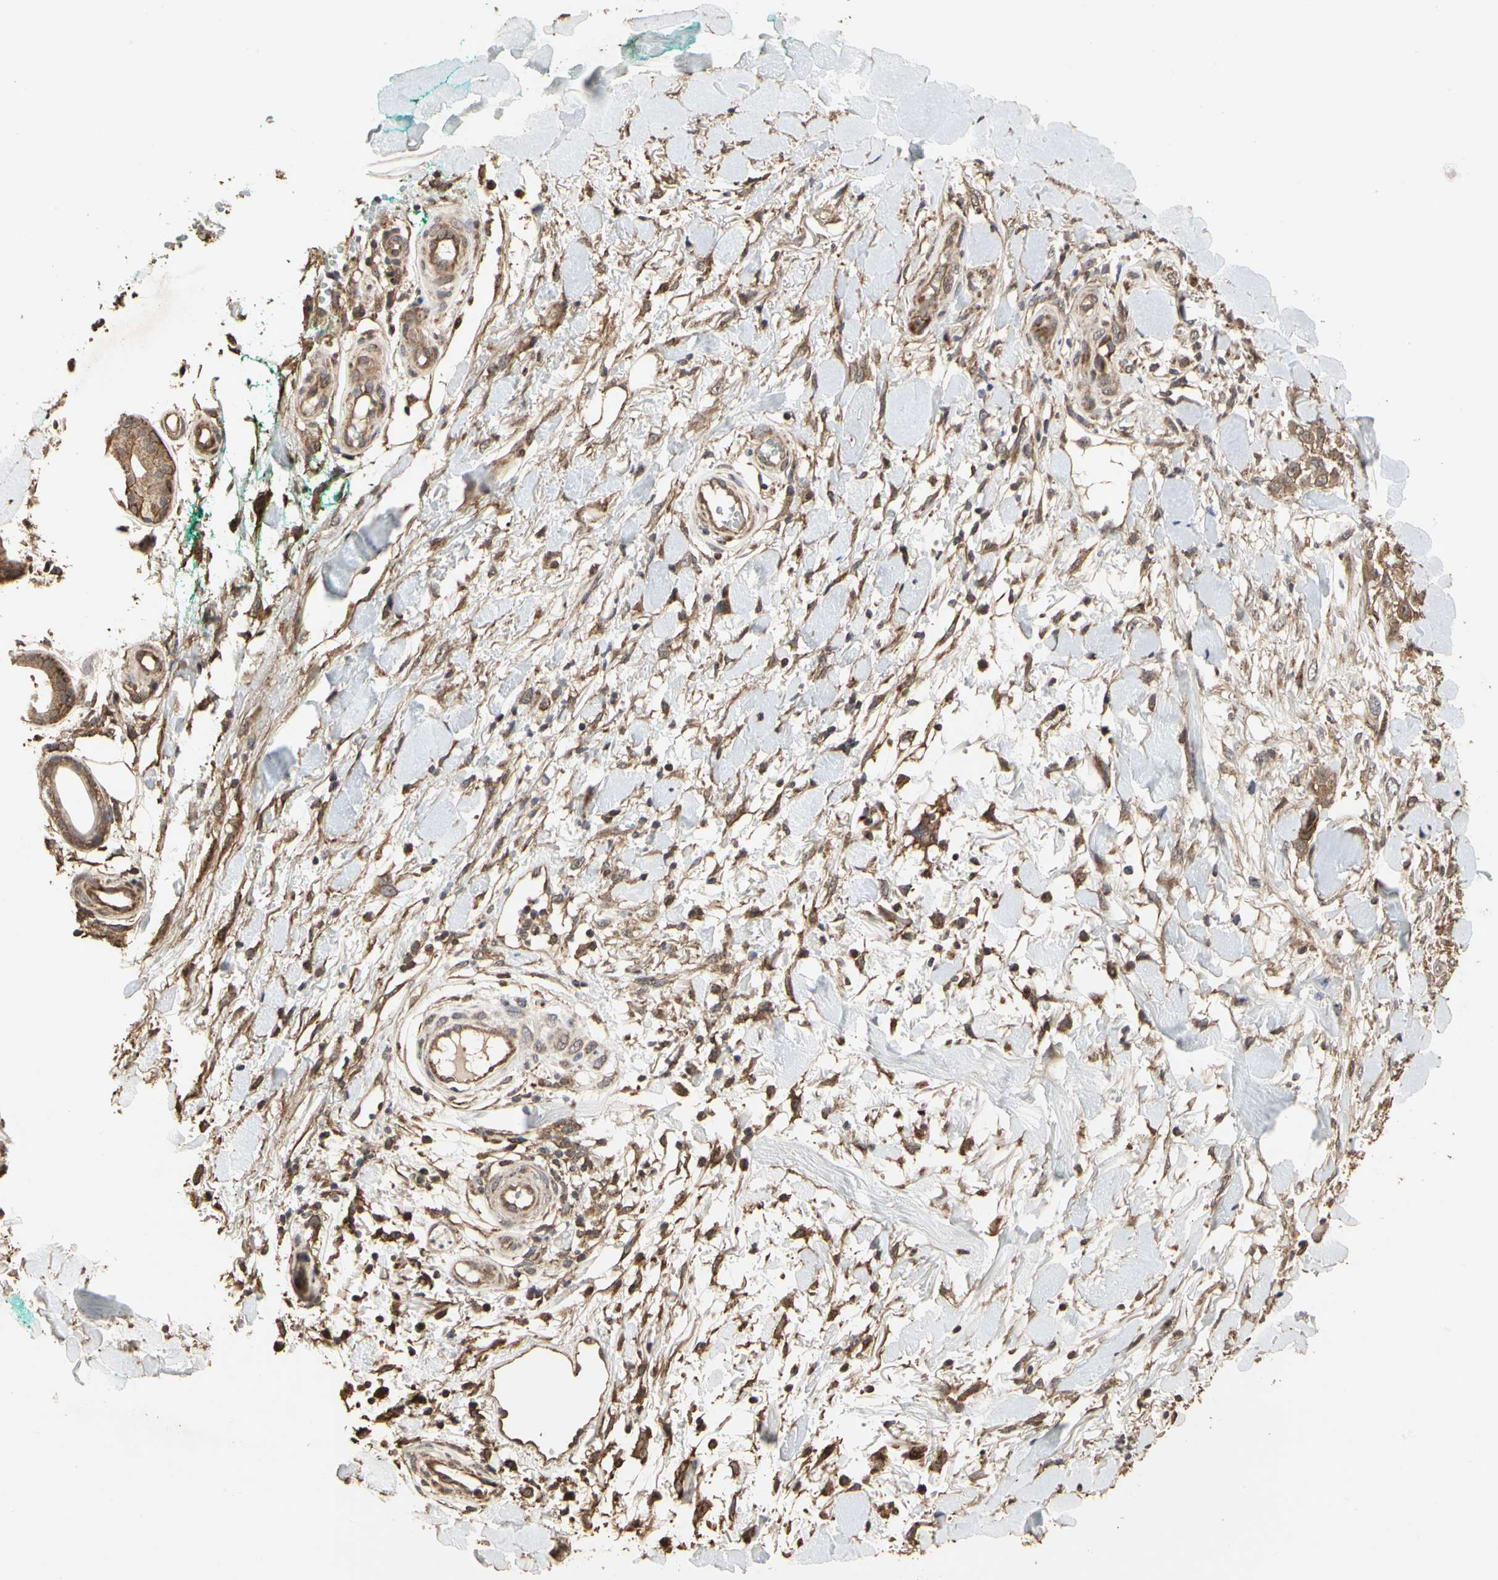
{"staining": {"intensity": "moderate", "quantity": ">75%", "location": "cytoplasmic/membranous"}, "tissue": "skin cancer", "cell_type": "Tumor cells", "image_type": "cancer", "snomed": [{"axis": "morphology", "description": "Squamous cell carcinoma, NOS"}, {"axis": "topography", "description": "Skin"}], "caption": "Protein expression analysis of skin cancer (squamous cell carcinoma) displays moderate cytoplasmic/membranous staining in approximately >75% of tumor cells.", "gene": "TAOK1", "patient": {"sex": "female", "age": 42}}